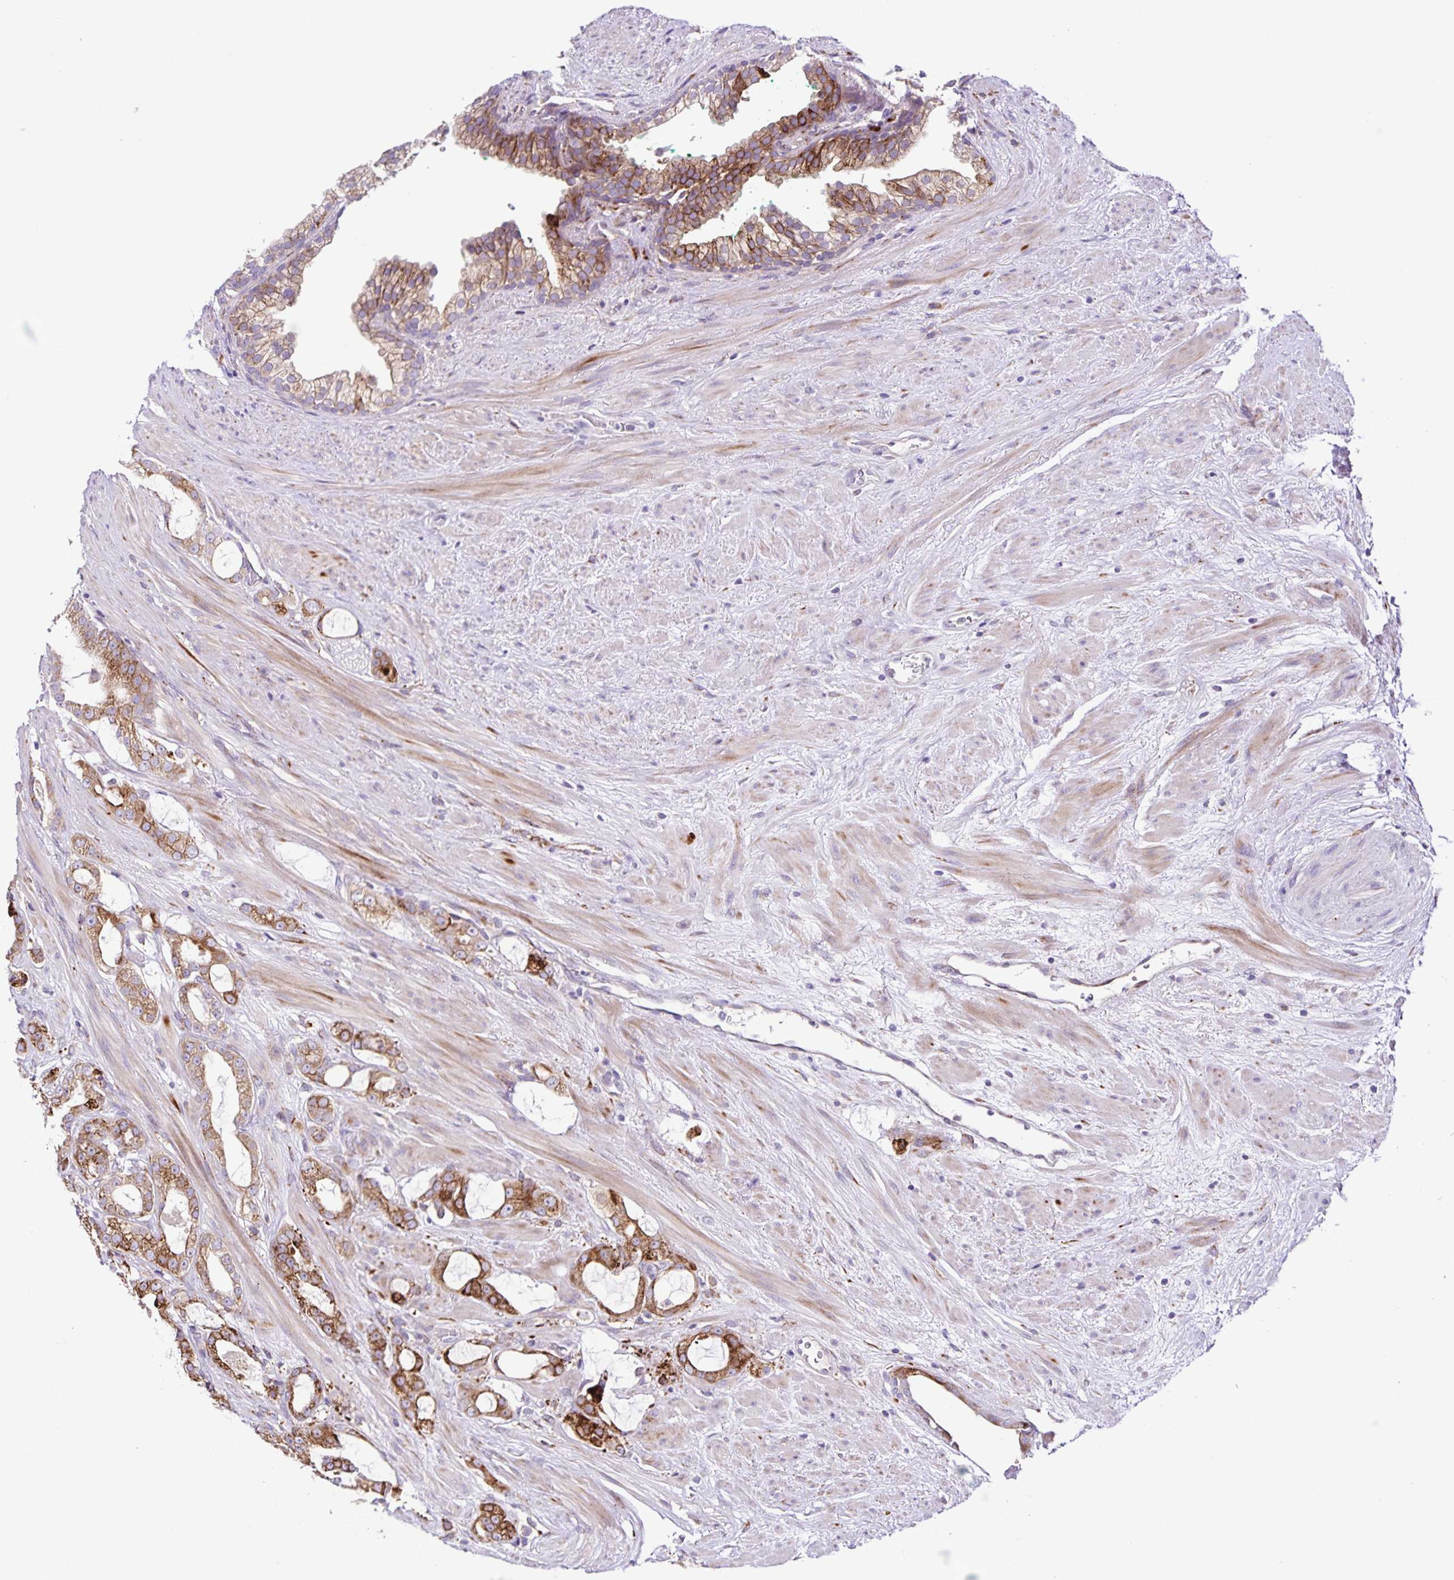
{"staining": {"intensity": "moderate", "quantity": ">75%", "location": "cytoplasmic/membranous"}, "tissue": "prostate cancer", "cell_type": "Tumor cells", "image_type": "cancer", "snomed": [{"axis": "morphology", "description": "Adenocarcinoma, High grade"}, {"axis": "topography", "description": "Prostate"}], "caption": "A brown stain shows moderate cytoplasmic/membranous expression of a protein in prostate cancer tumor cells.", "gene": "OSBPL5", "patient": {"sex": "male", "age": 65}}